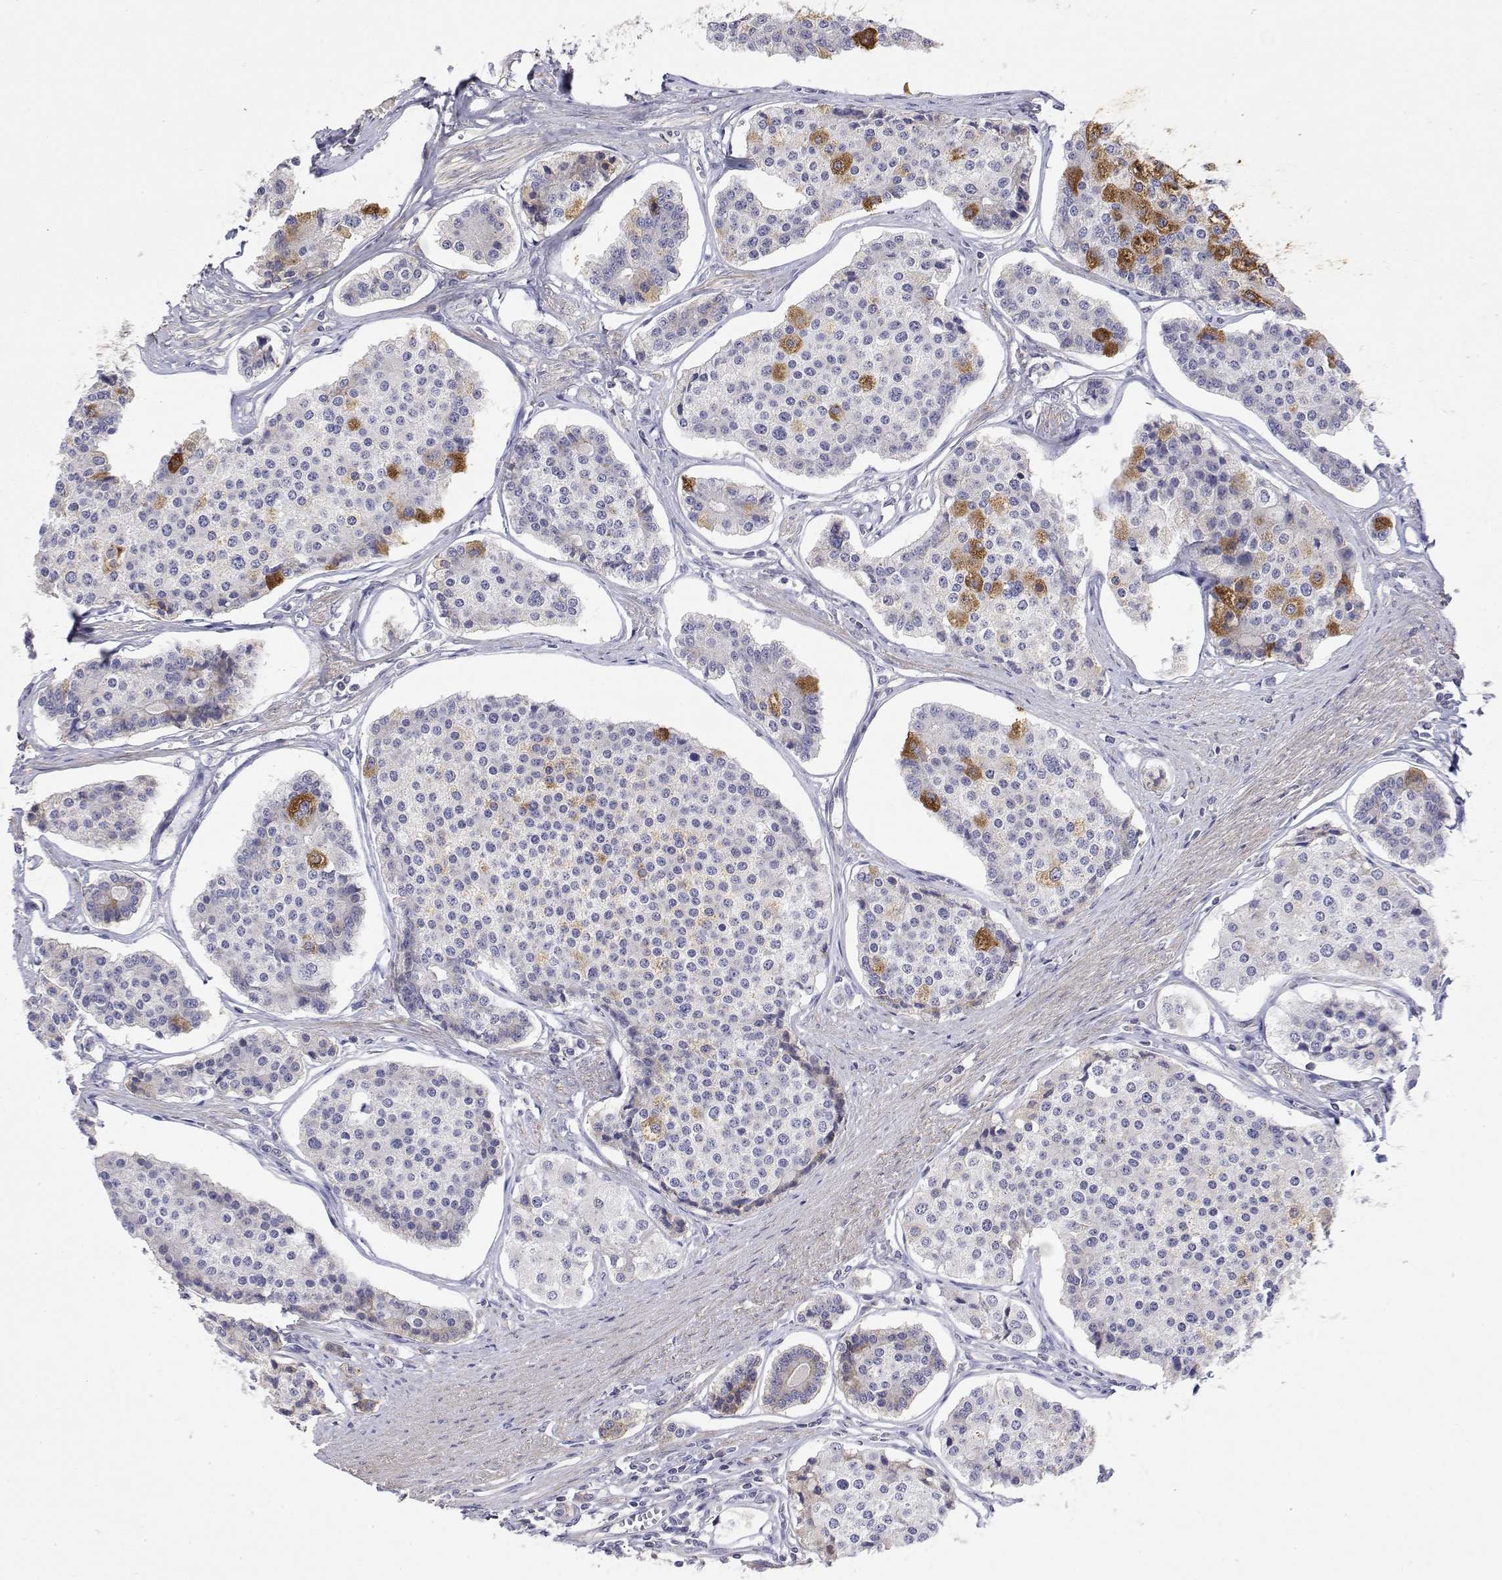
{"staining": {"intensity": "moderate", "quantity": "<25%", "location": "cytoplasmic/membranous"}, "tissue": "carcinoid", "cell_type": "Tumor cells", "image_type": "cancer", "snomed": [{"axis": "morphology", "description": "Carcinoid, malignant, NOS"}, {"axis": "topography", "description": "Small intestine"}], "caption": "Carcinoid (malignant) stained for a protein (brown) demonstrates moderate cytoplasmic/membranous positive expression in about <25% of tumor cells.", "gene": "GGACT", "patient": {"sex": "female", "age": 65}}